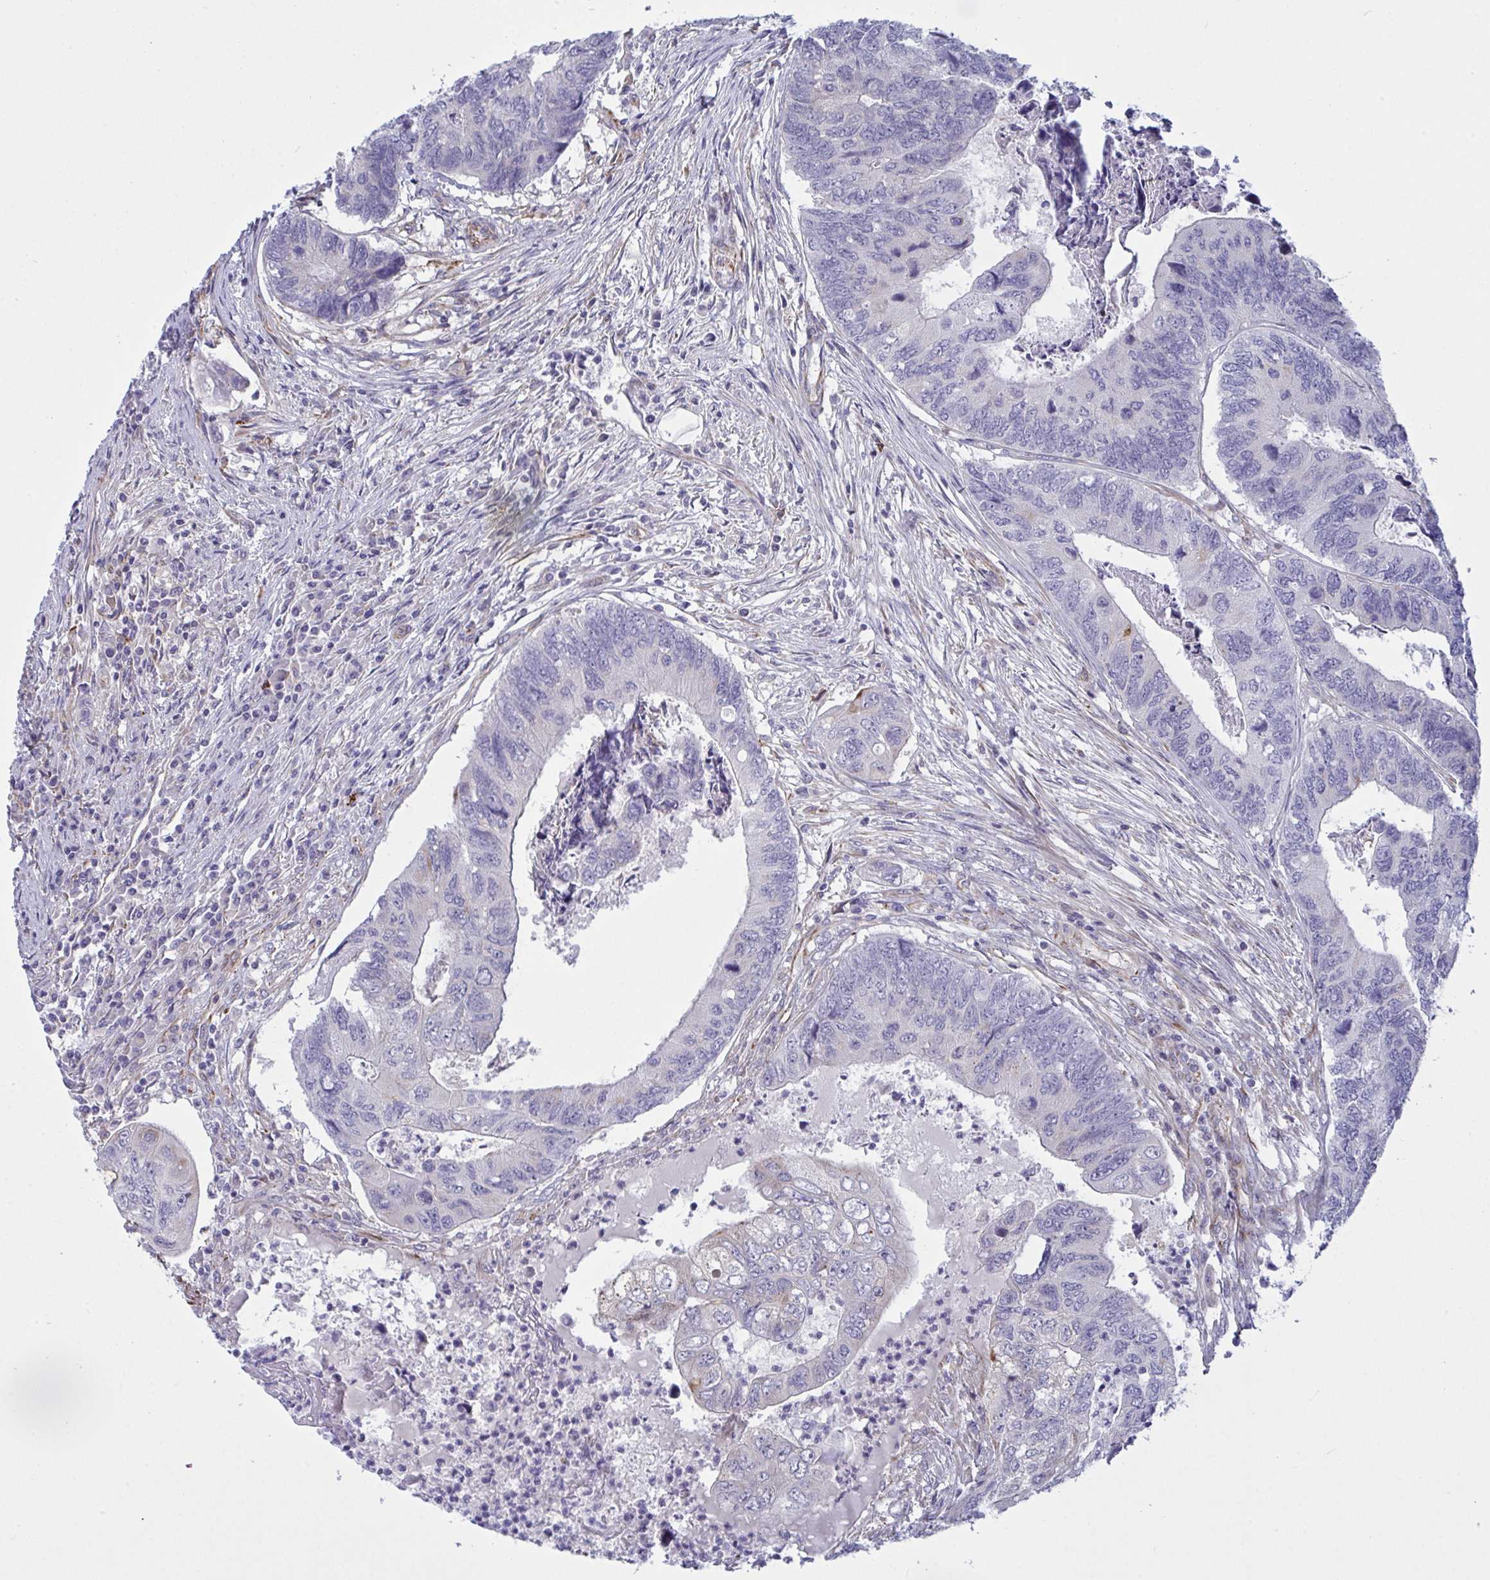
{"staining": {"intensity": "negative", "quantity": "none", "location": "none"}, "tissue": "colorectal cancer", "cell_type": "Tumor cells", "image_type": "cancer", "snomed": [{"axis": "morphology", "description": "Adenocarcinoma, NOS"}, {"axis": "topography", "description": "Colon"}], "caption": "Immunohistochemical staining of colorectal cancer (adenocarcinoma) displays no significant positivity in tumor cells.", "gene": "DCBLD1", "patient": {"sex": "female", "age": 67}}